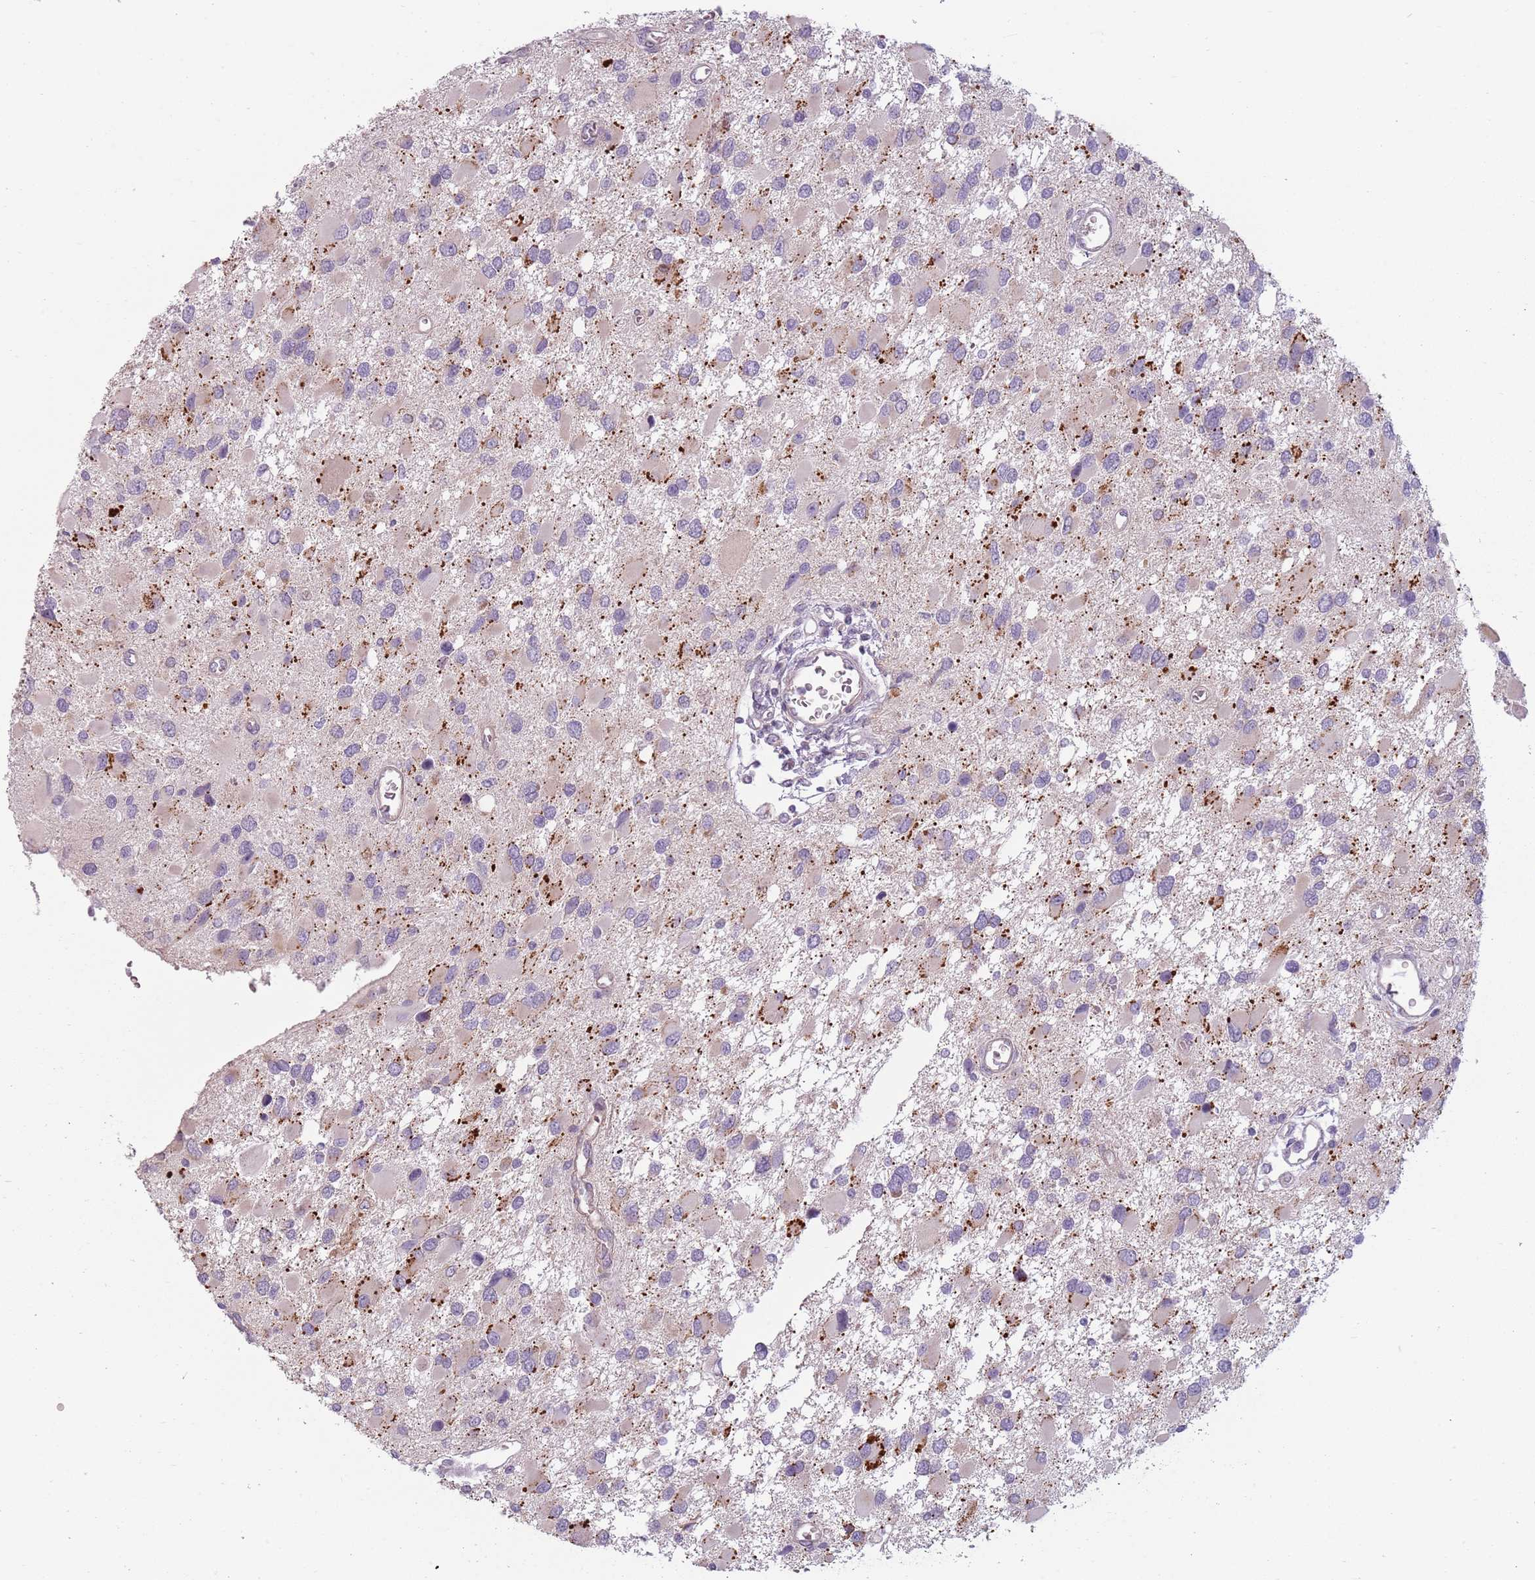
{"staining": {"intensity": "negative", "quantity": "none", "location": "none"}, "tissue": "glioma", "cell_type": "Tumor cells", "image_type": "cancer", "snomed": [{"axis": "morphology", "description": "Glioma, malignant, High grade"}, {"axis": "topography", "description": "Brain"}], "caption": "Immunohistochemical staining of human glioma demonstrates no significant expression in tumor cells.", "gene": "TLCD2", "patient": {"sex": "male", "age": 53}}